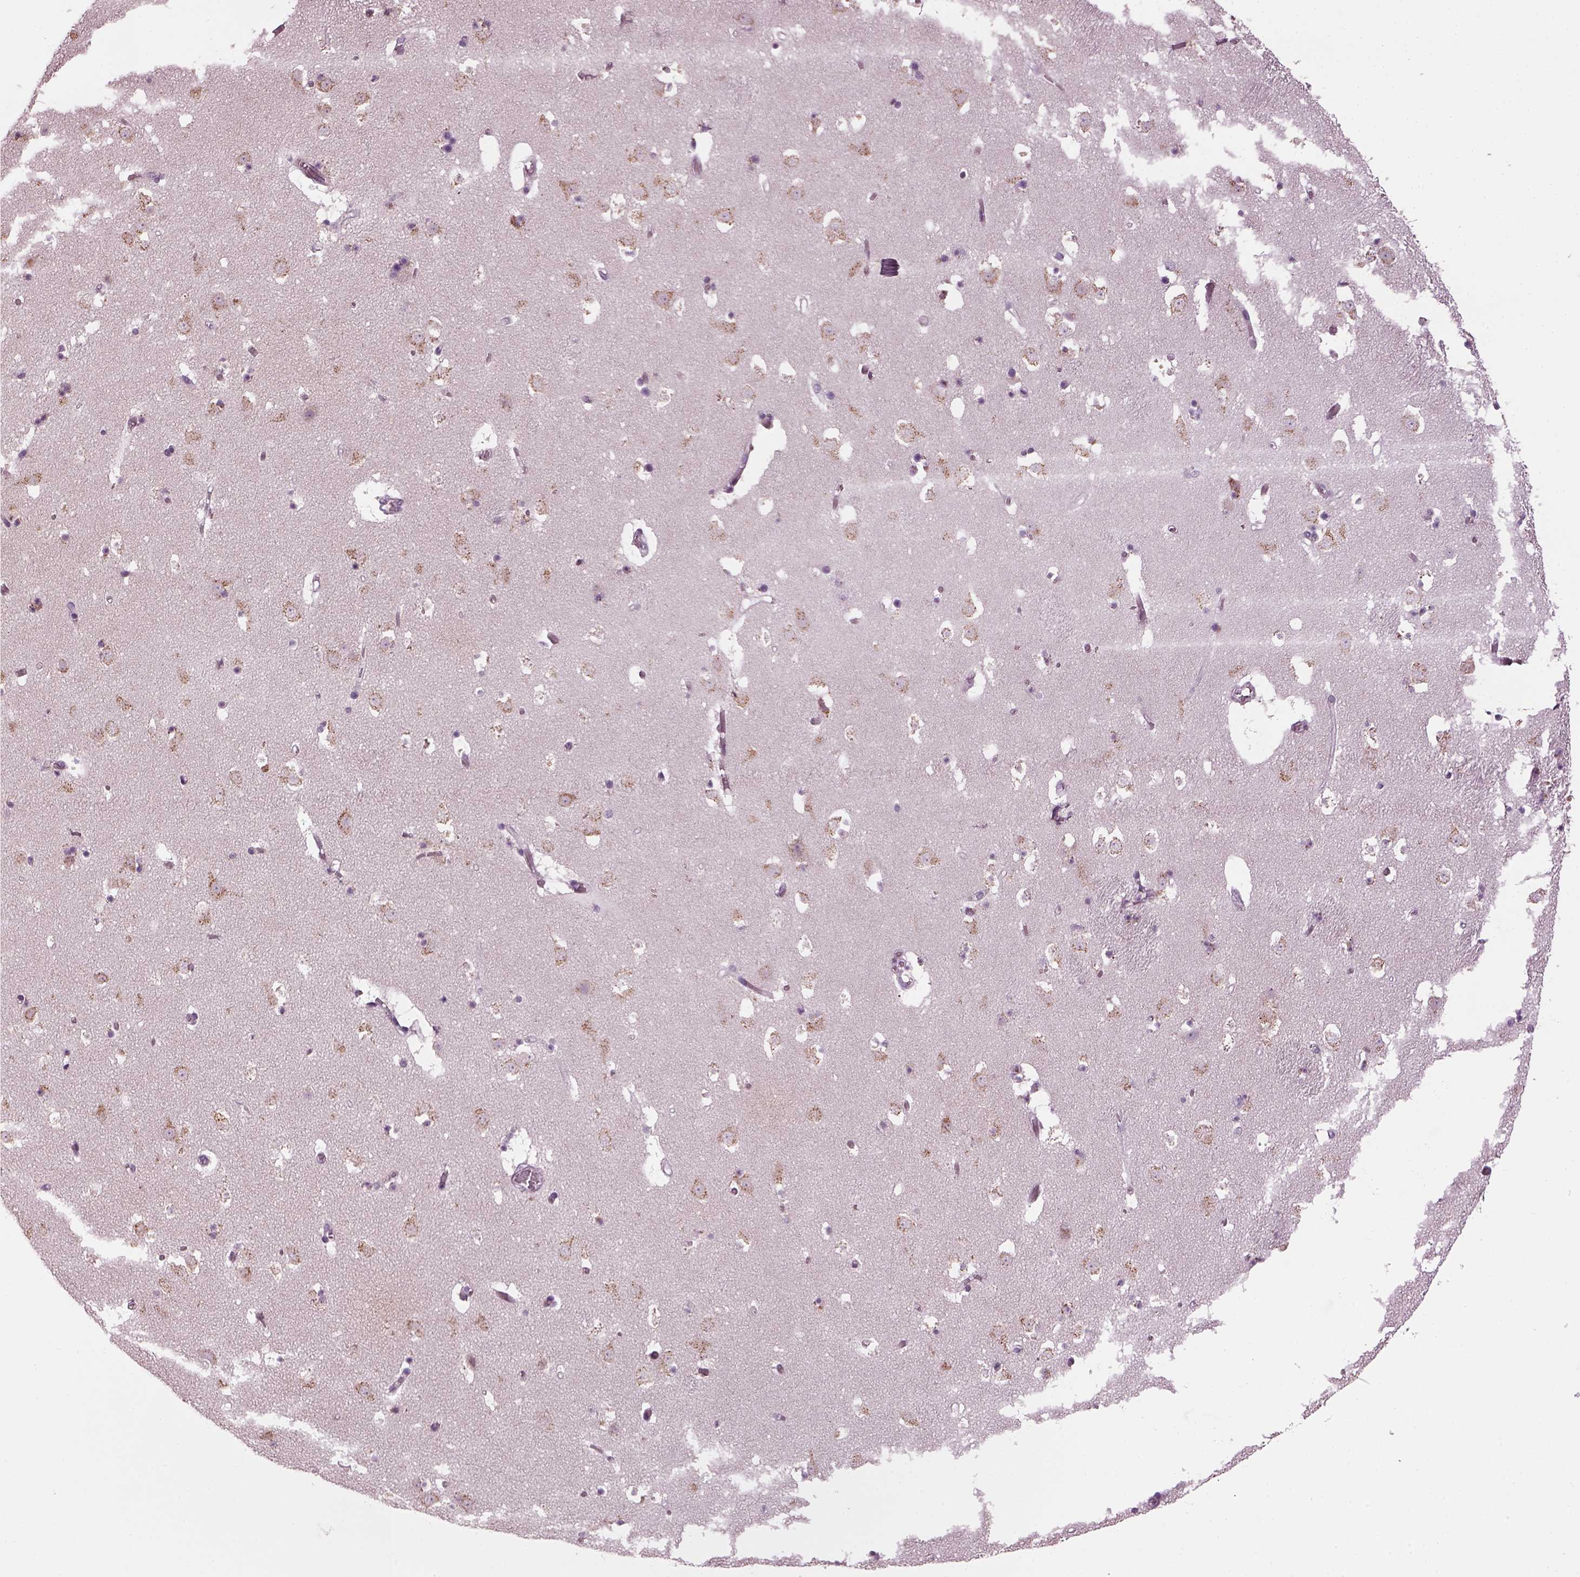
{"staining": {"intensity": "negative", "quantity": "none", "location": "none"}, "tissue": "caudate", "cell_type": "Glial cells", "image_type": "normal", "snomed": [{"axis": "morphology", "description": "Normal tissue, NOS"}, {"axis": "topography", "description": "Lateral ventricle wall"}], "caption": "DAB immunohistochemical staining of unremarkable caudate shows no significant staining in glial cells. The staining is performed using DAB brown chromogen with nuclei counter-stained in using hematoxylin.", "gene": "TMEM231", "patient": {"sex": "female", "age": 42}}